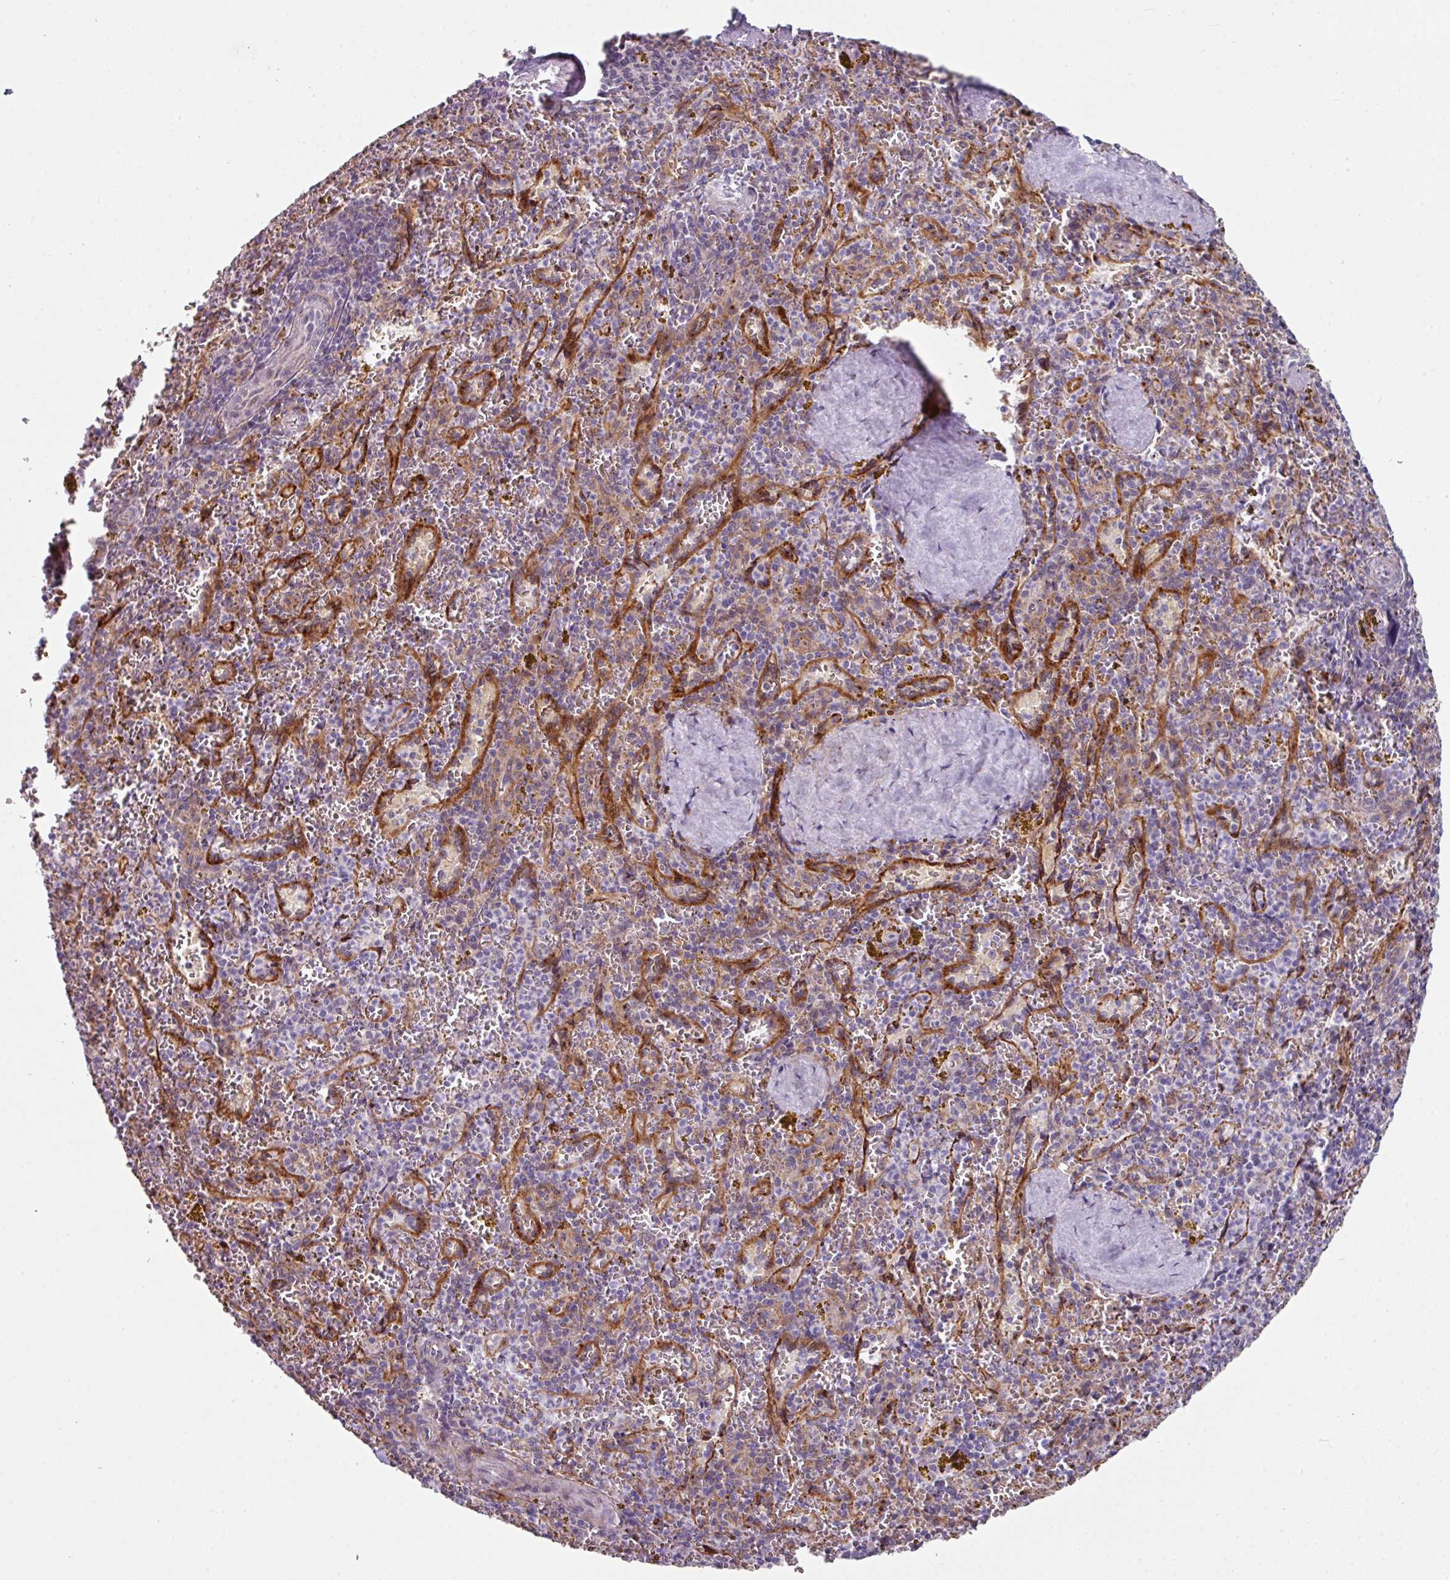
{"staining": {"intensity": "negative", "quantity": "none", "location": "none"}, "tissue": "spleen", "cell_type": "Cells in red pulp", "image_type": "normal", "snomed": [{"axis": "morphology", "description": "Normal tissue, NOS"}, {"axis": "topography", "description": "Spleen"}], "caption": "DAB immunohistochemical staining of normal spleen exhibits no significant staining in cells in red pulp.", "gene": "BMS1", "patient": {"sex": "male", "age": 57}}